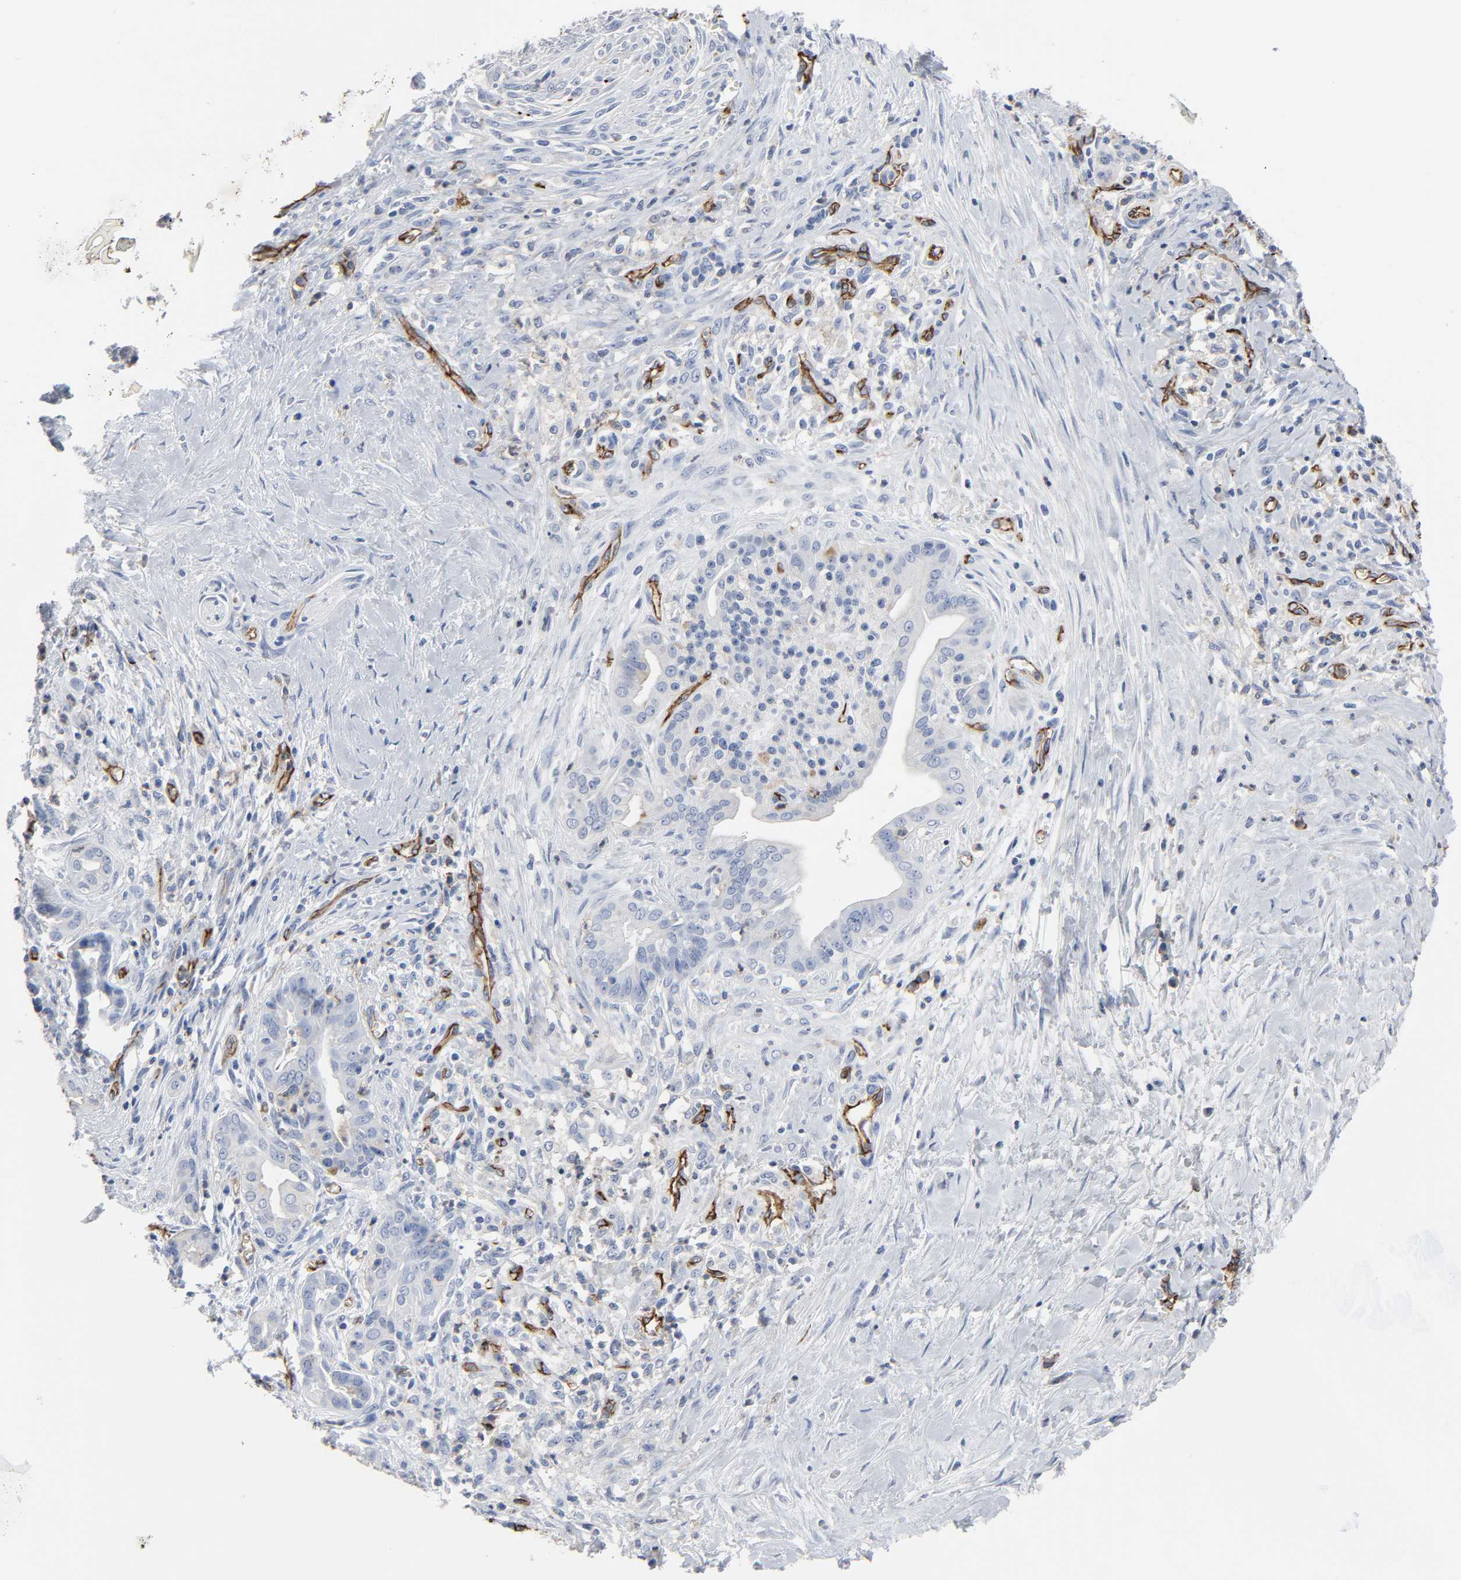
{"staining": {"intensity": "negative", "quantity": "none", "location": "none"}, "tissue": "pancreatic cancer", "cell_type": "Tumor cells", "image_type": "cancer", "snomed": [{"axis": "morphology", "description": "Adenocarcinoma, NOS"}, {"axis": "topography", "description": "Pancreas"}], "caption": "Immunohistochemical staining of pancreatic cancer exhibits no significant staining in tumor cells.", "gene": "PECAM1", "patient": {"sex": "male", "age": 59}}